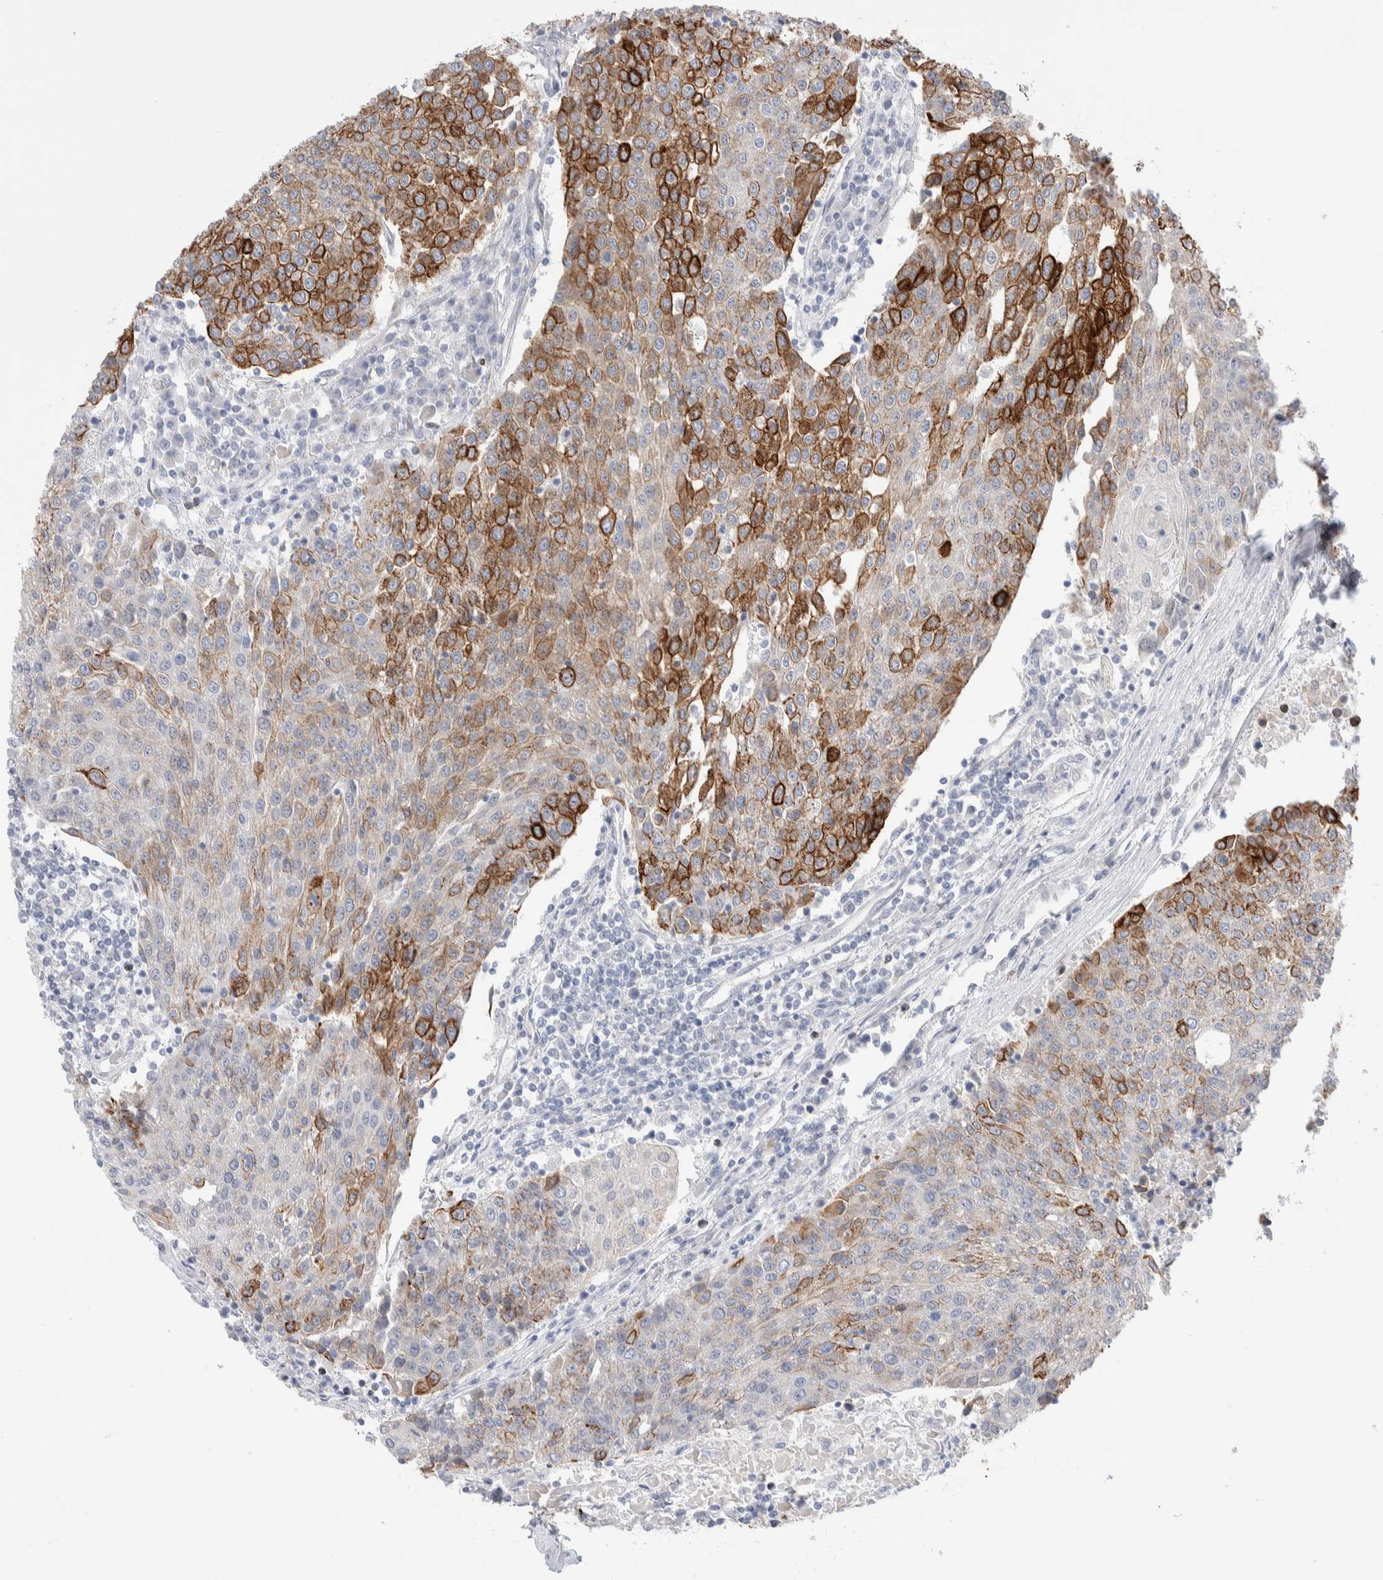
{"staining": {"intensity": "strong", "quantity": "25%-75%", "location": "cytoplasmic/membranous"}, "tissue": "urothelial cancer", "cell_type": "Tumor cells", "image_type": "cancer", "snomed": [{"axis": "morphology", "description": "Urothelial carcinoma, High grade"}, {"axis": "topography", "description": "Urinary bladder"}], "caption": "This histopathology image exhibits IHC staining of urothelial cancer, with high strong cytoplasmic/membranous staining in about 25%-75% of tumor cells.", "gene": "C1orf112", "patient": {"sex": "female", "age": 85}}